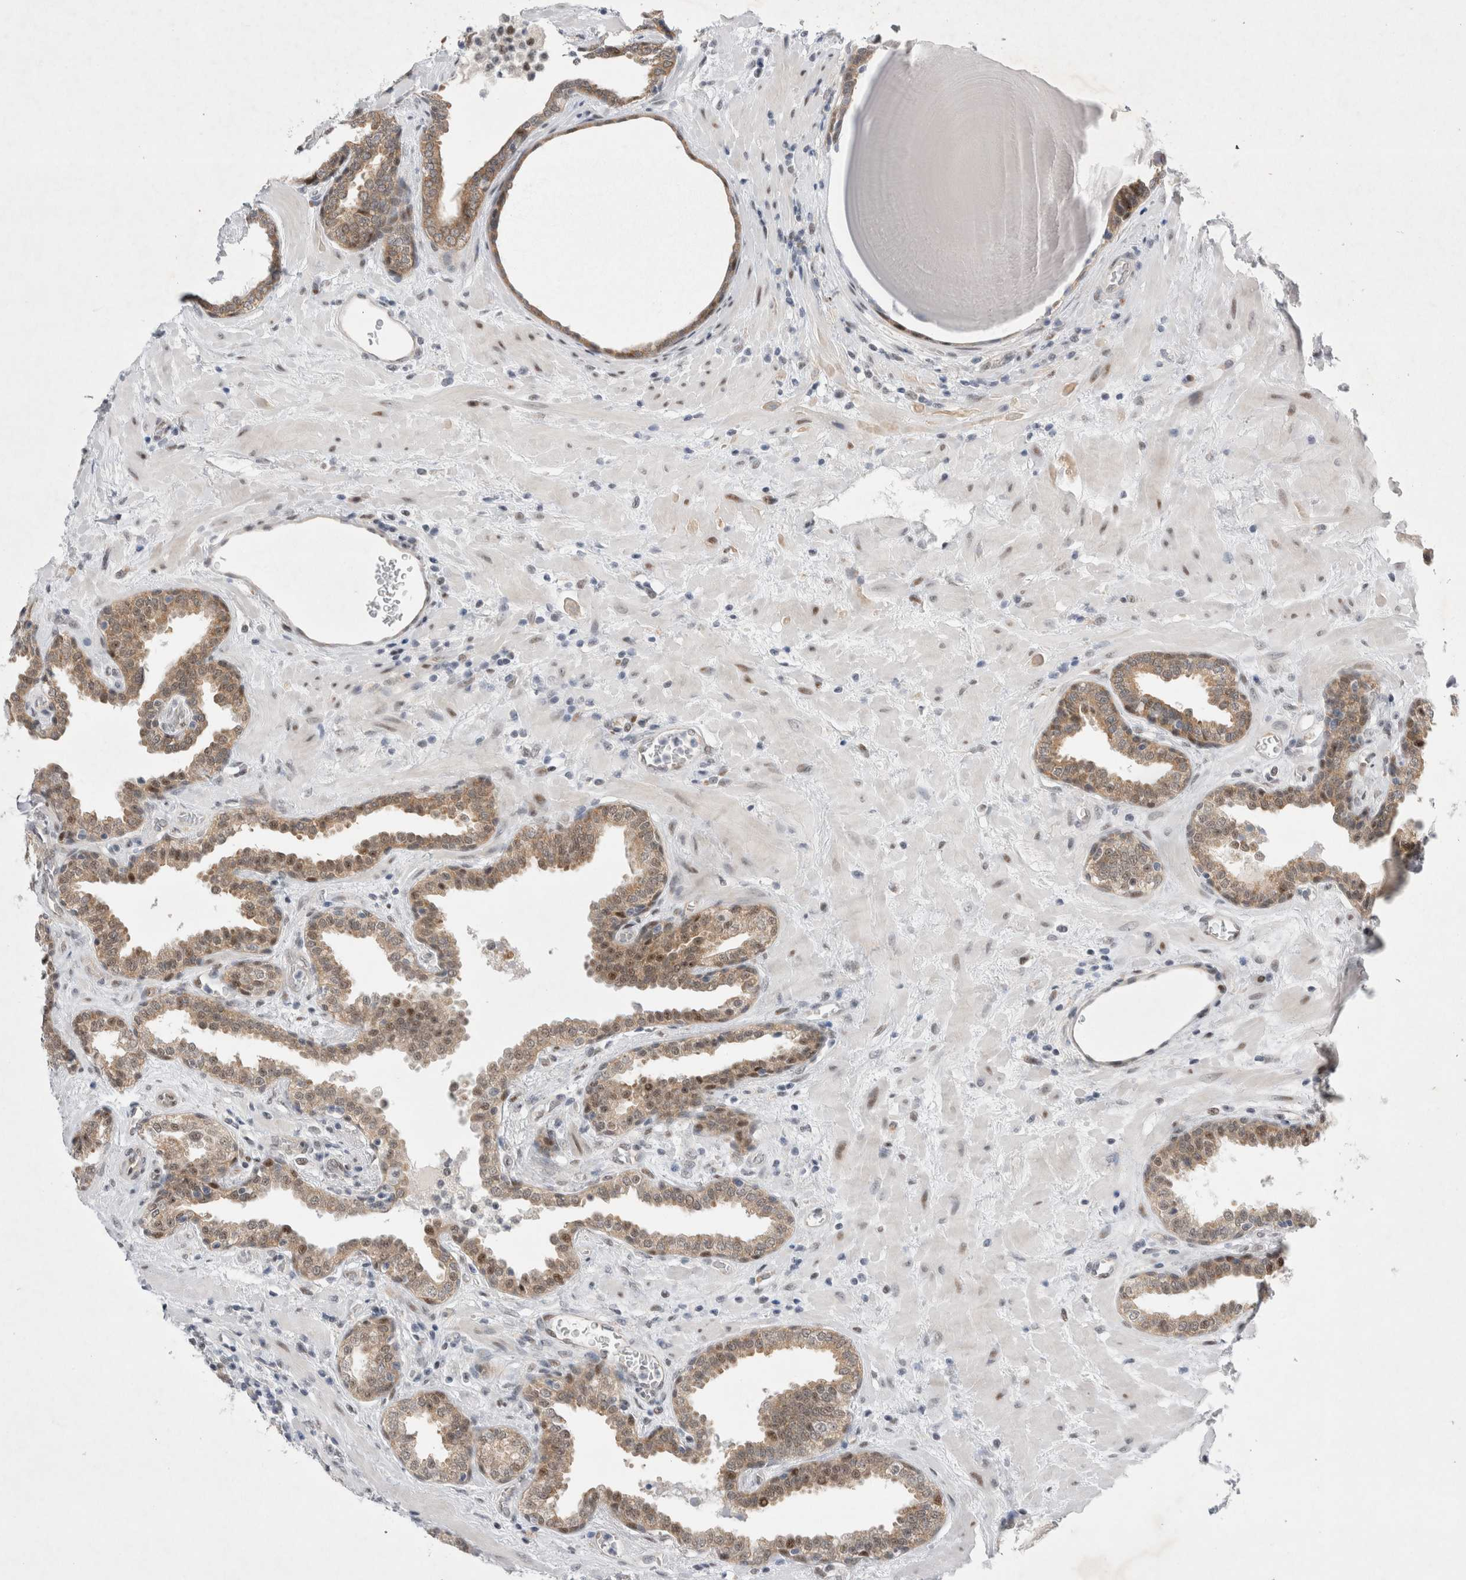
{"staining": {"intensity": "moderate", "quantity": ">75%", "location": "cytoplasmic/membranous,nuclear"}, "tissue": "prostate", "cell_type": "Glandular cells", "image_type": "normal", "snomed": [{"axis": "morphology", "description": "Normal tissue, NOS"}, {"axis": "topography", "description": "Prostate"}], "caption": "Moderate cytoplasmic/membranous,nuclear staining is present in about >75% of glandular cells in unremarkable prostate. The staining is performed using DAB (3,3'-diaminobenzidine) brown chromogen to label protein expression. The nuclei are counter-stained blue using hematoxylin.", "gene": "WIPF2", "patient": {"sex": "male", "age": 51}}